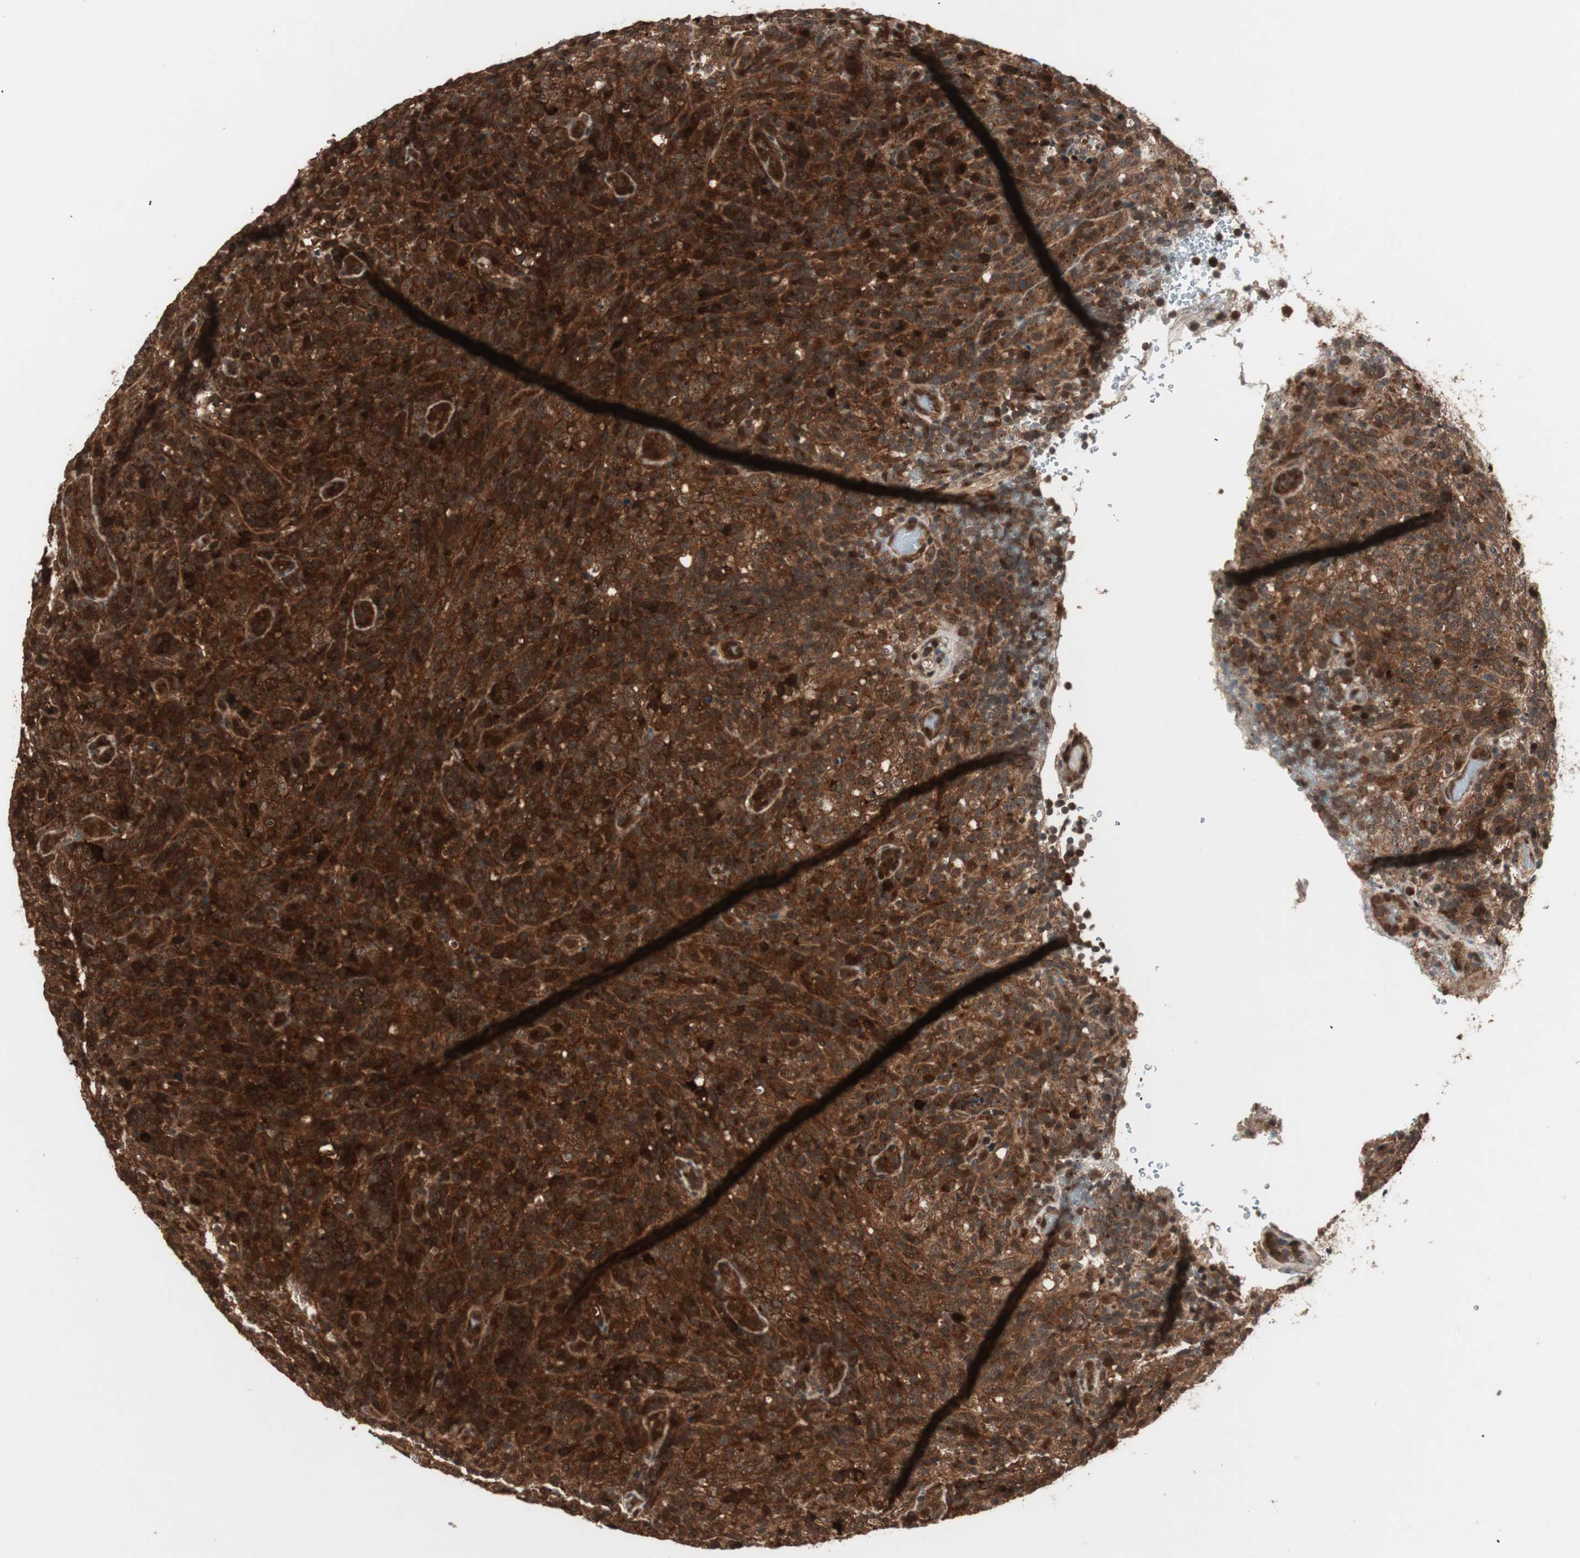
{"staining": {"intensity": "strong", "quantity": ">75%", "location": "cytoplasmic/membranous"}, "tissue": "lymphoma", "cell_type": "Tumor cells", "image_type": "cancer", "snomed": [{"axis": "morphology", "description": "Malignant lymphoma, non-Hodgkin's type, High grade"}, {"axis": "topography", "description": "Lymph node"}], "caption": "Strong cytoplasmic/membranous positivity for a protein is present in approximately >75% of tumor cells of high-grade malignant lymphoma, non-Hodgkin's type using immunohistochemistry.", "gene": "PRKG2", "patient": {"sex": "female", "age": 76}}